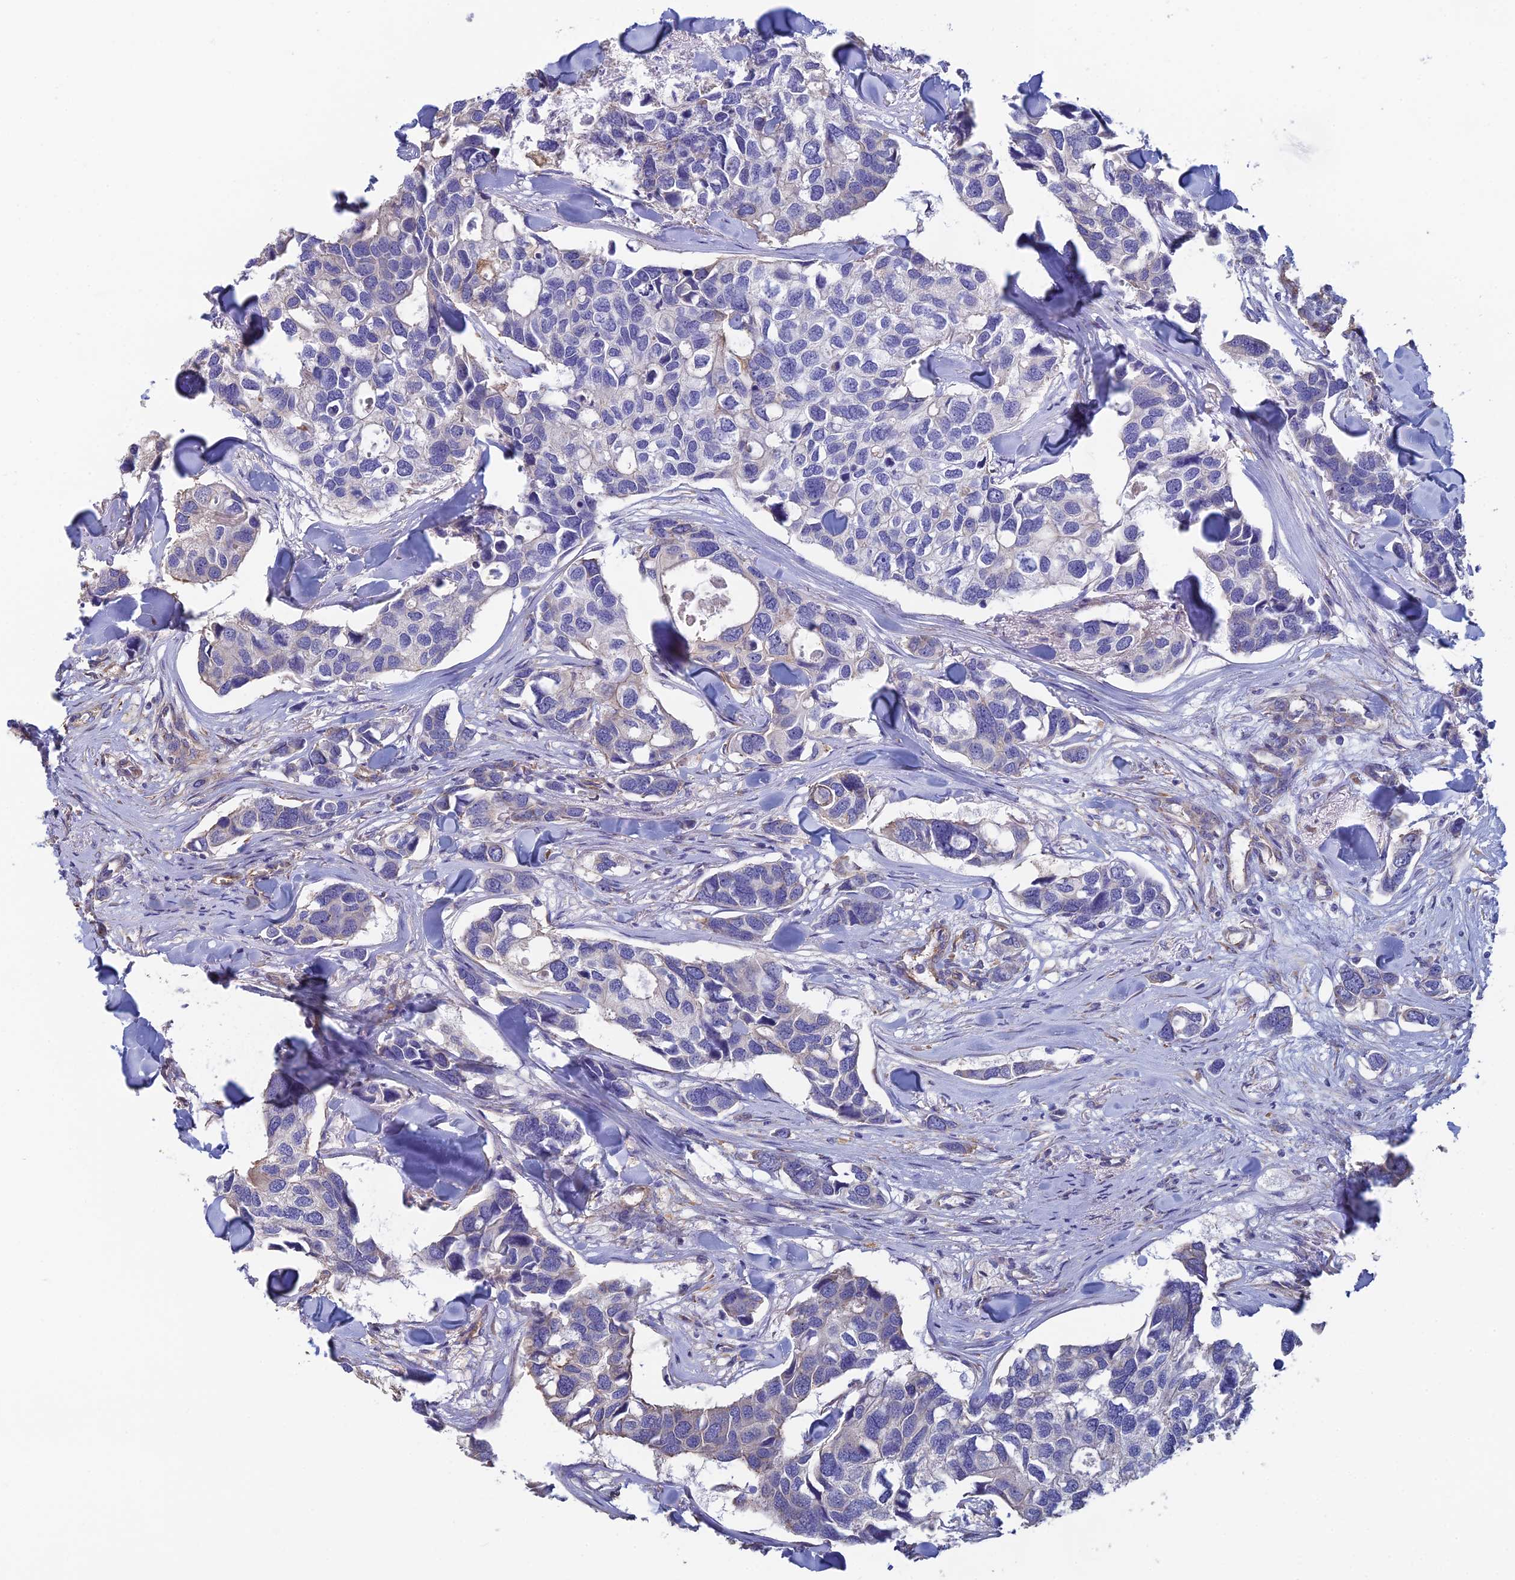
{"staining": {"intensity": "negative", "quantity": "none", "location": "none"}, "tissue": "breast cancer", "cell_type": "Tumor cells", "image_type": "cancer", "snomed": [{"axis": "morphology", "description": "Duct carcinoma"}, {"axis": "topography", "description": "Breast"}], "caption": "Tumor cells show no significant protein staining in breast cancer (intraductal carcinoma).", "gene": "PCDHA5", "patient": {"sex": "female", "age": 83}}